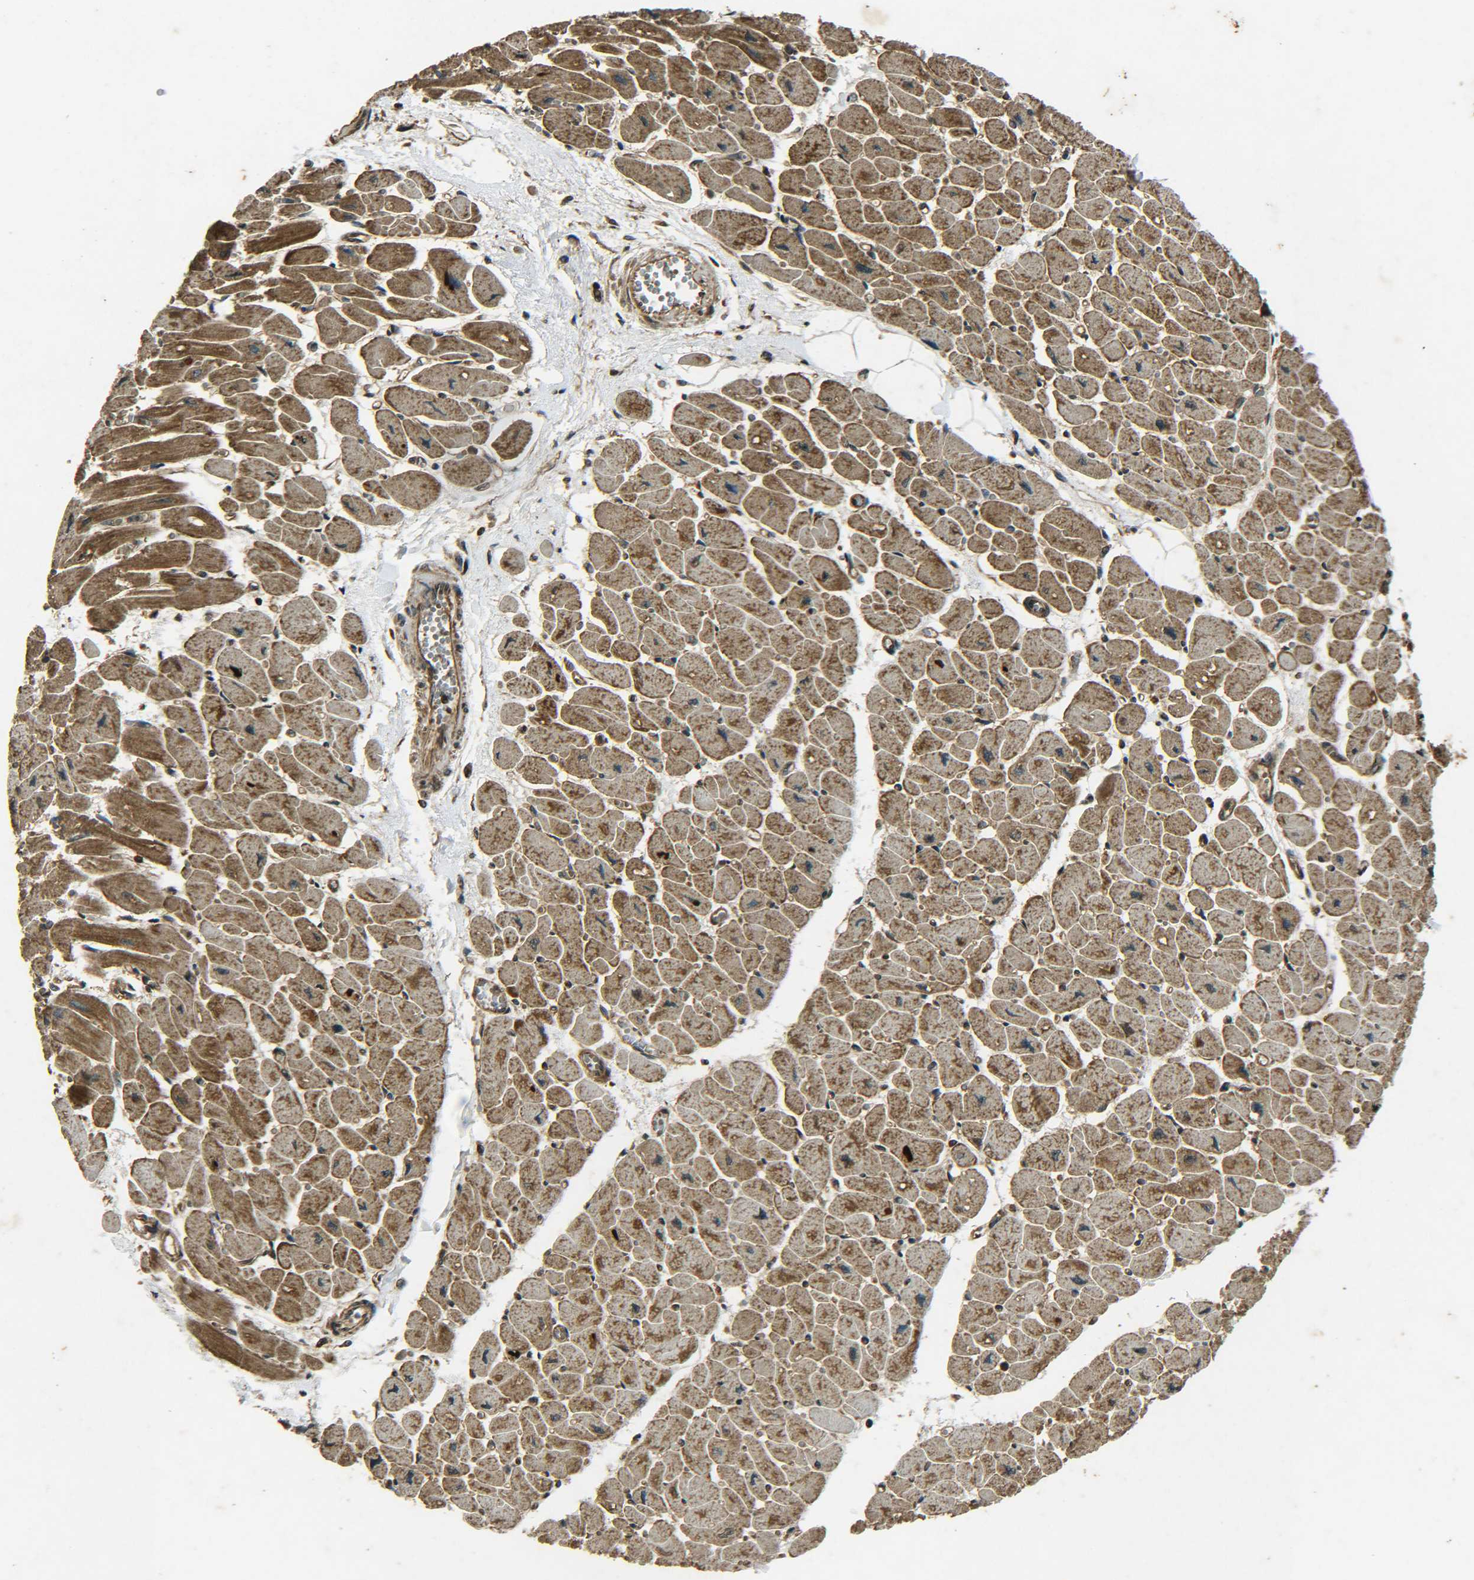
{"staining": {"intensity": "moderate", "quantity": ">75%", "location": "cytoplasmic/membranous"}, "tissue": "heart muscle", "cell_type": "Cardiomyocytes", "image_type": "normal", "snomed": [{"axis": "morphology", "description": "Normal tissue, NOS"}, {"axis": "topography", "description": "Heart"}], "caption": "The image shows a brown stain indicating the presence of a protein in the cytoplasmic/membranous of cardiomyocytes in heart muscle.", "gene": "PLK2", "patient": {"sex": "female", "age": 54}}